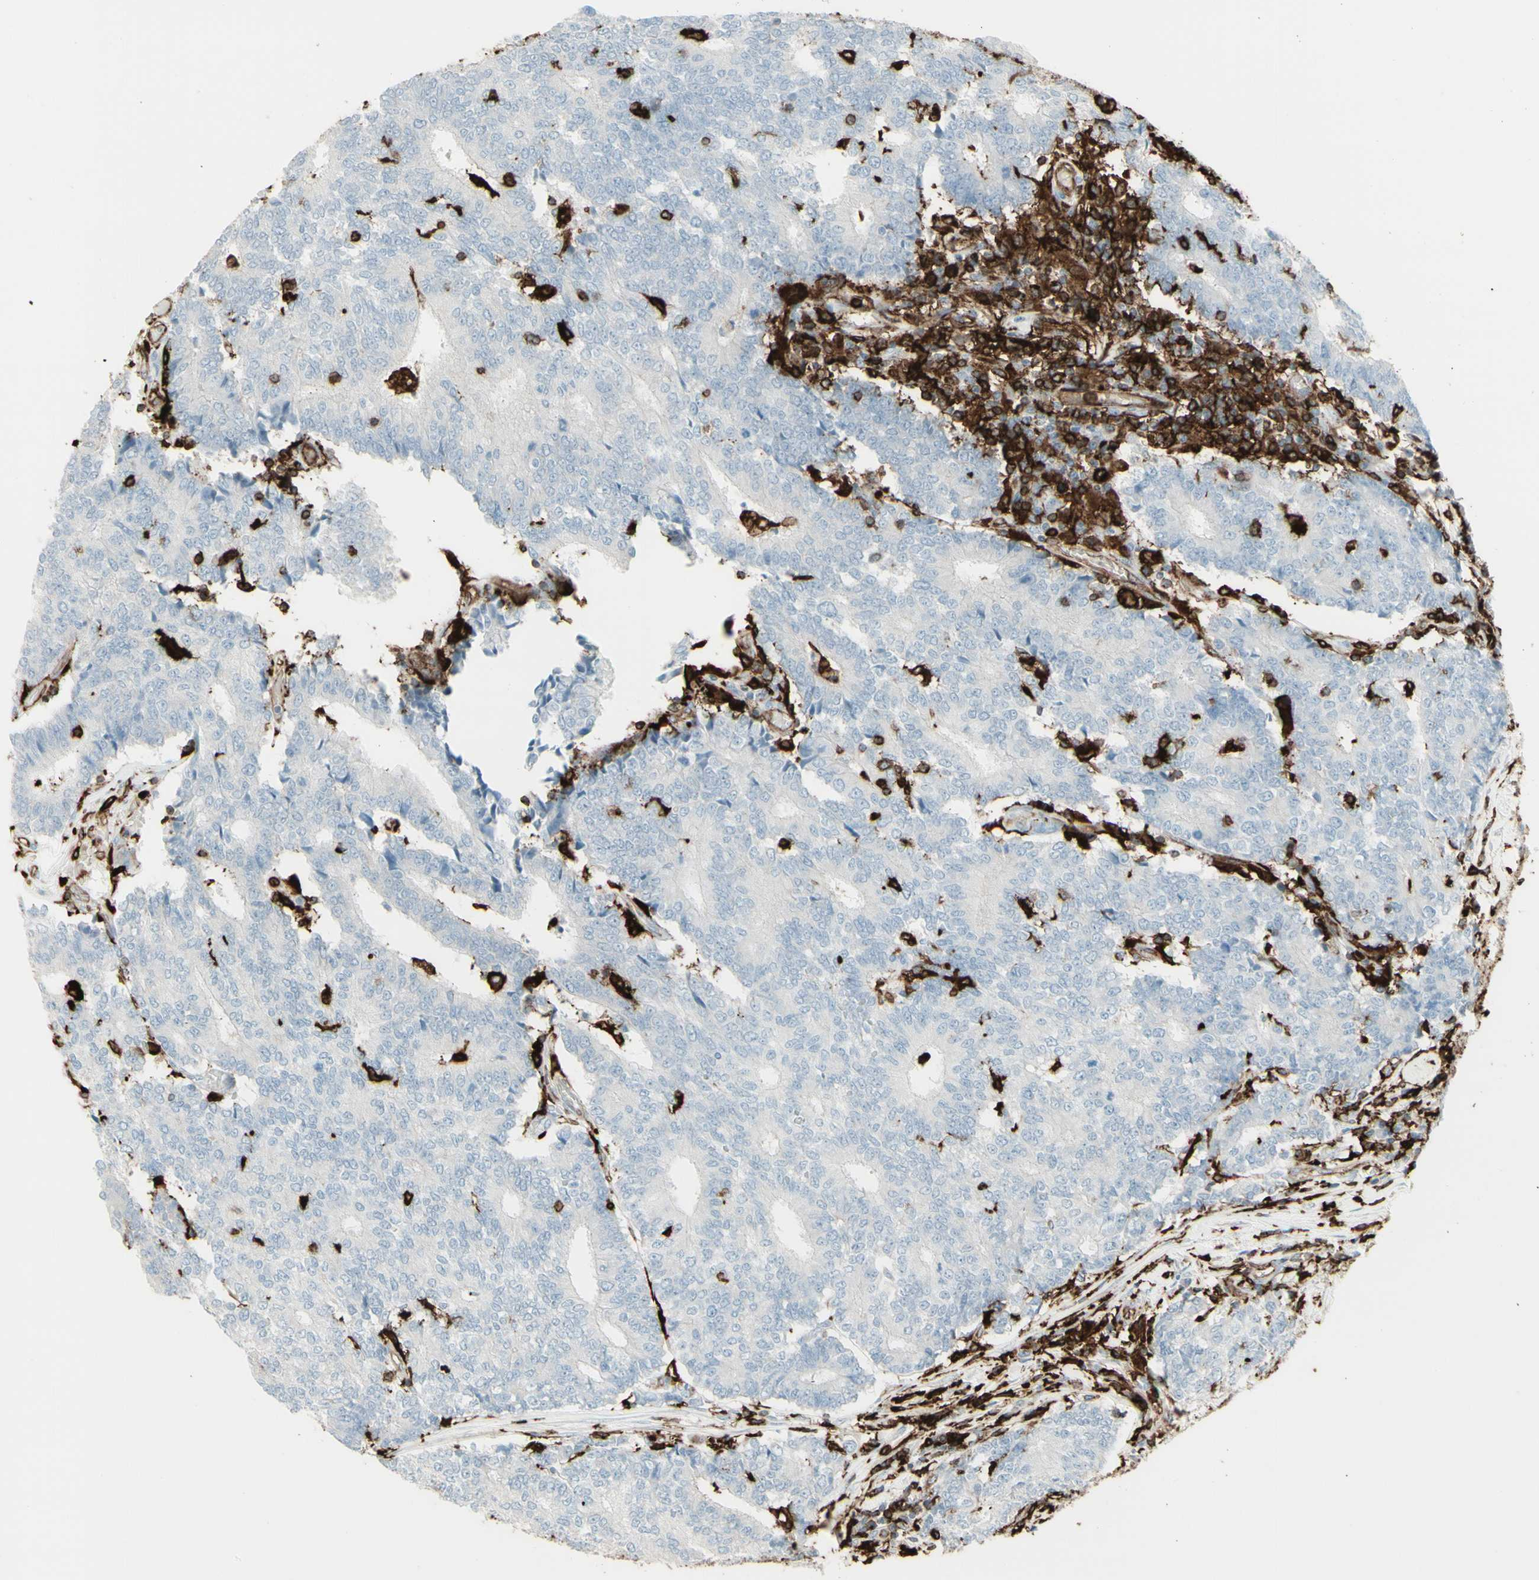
{"staining": {"intensity": "negative", "quantity": "none", "location": "none"}, "tissue": "prostate cancer", "cell_type": "Tumor cells", "image_type": "cancer", "snomed": [{"axis": "morphology", "description": "Normal tissue, NOS"}, {"axis": "morphology", "description": "Adenocarcinoma, High grade"}, {"axis": "topography", "description": "Prostate"}, {"axis": "topography", "description": "Seminal veicle"}], "caption": "The photomicrograph demonstrates no staining of tumor cells in prostate cancer.", "gene": "HLA-DPB1", "patient": {"sex": "male", "age": 55}}